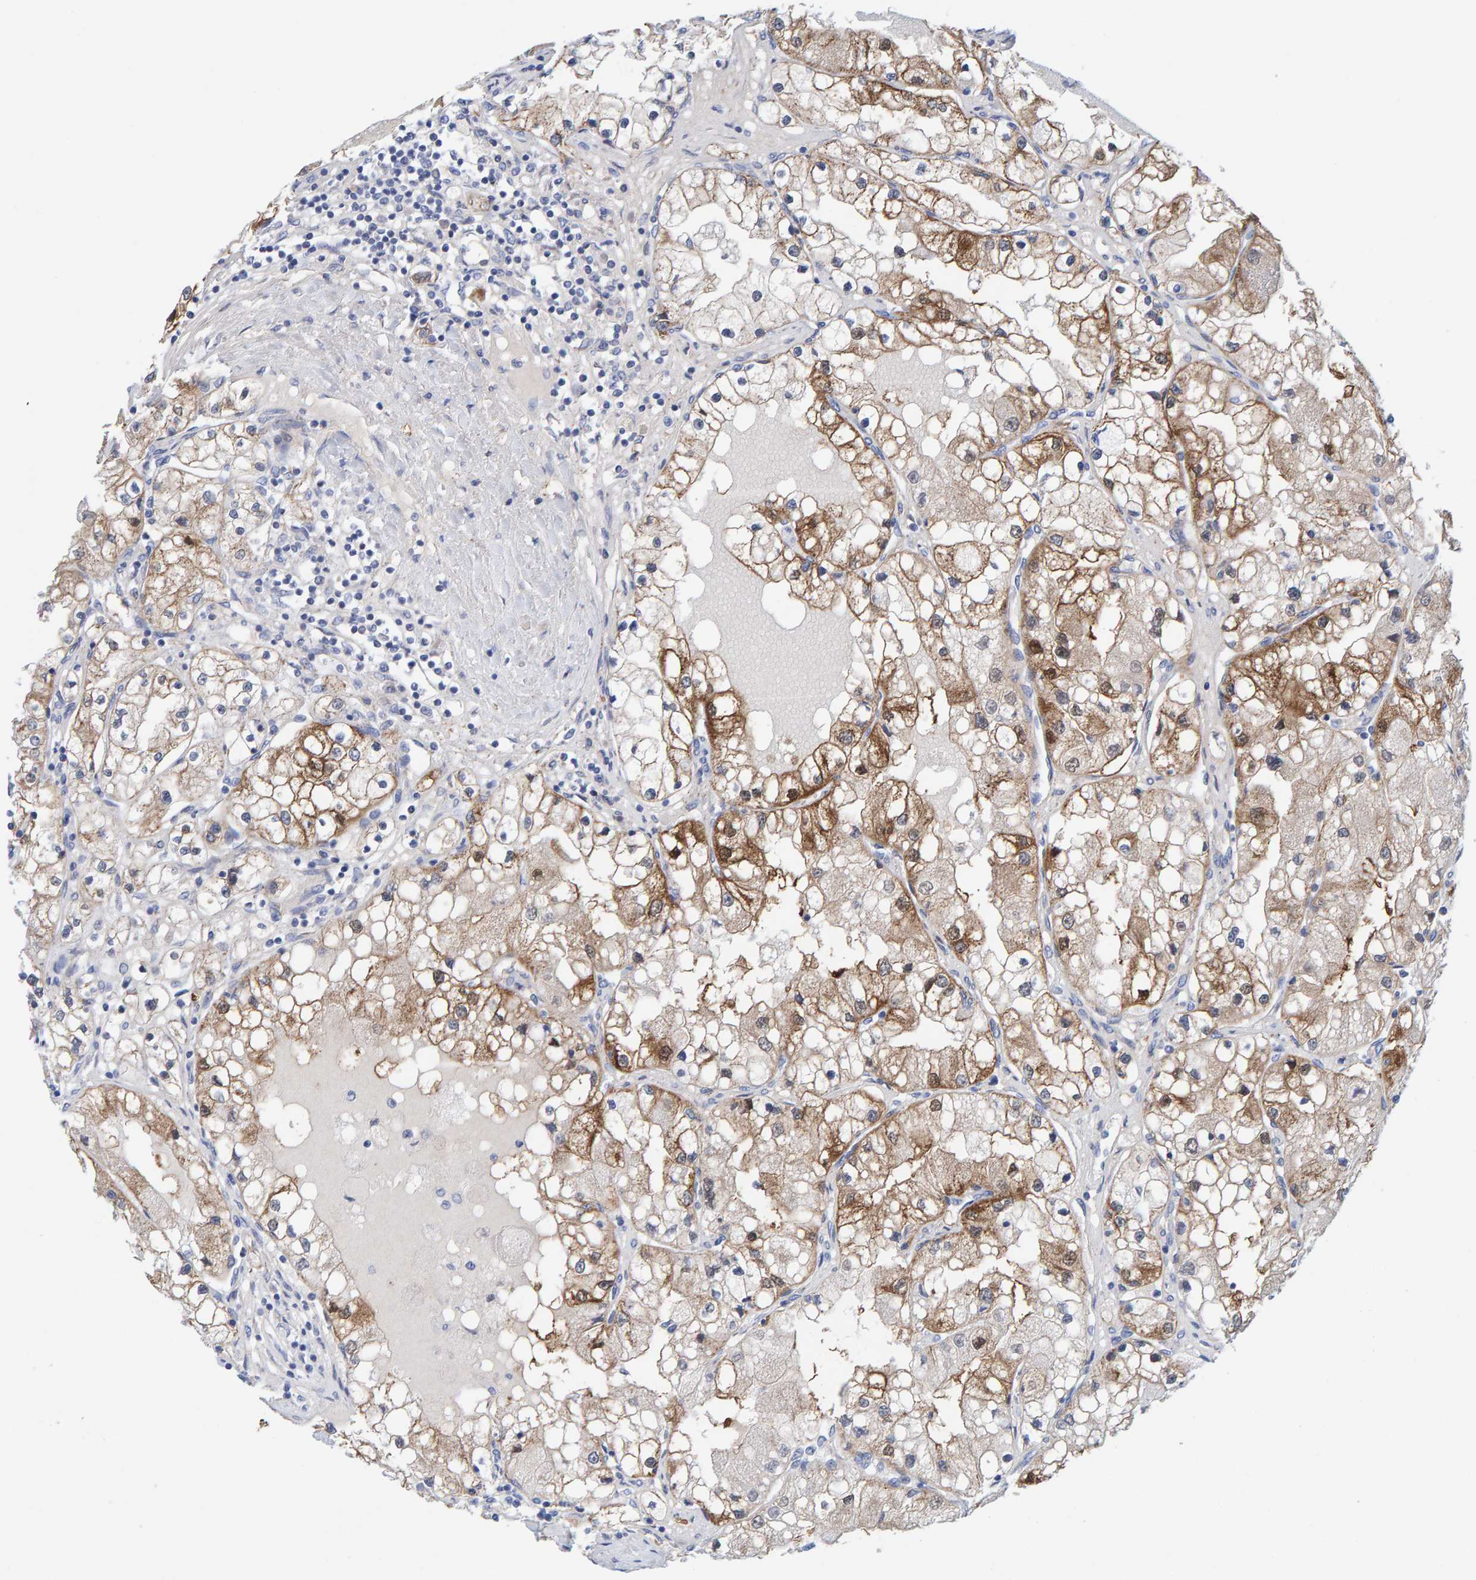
{"staining": {"intensity": "moderate", "quantity": ">75%", "location": "cytoplasmic/membranous"}, "tissue": "renal cancer", "cell_type": "Tumor cells", "image_type": "cancer", "snomed": [{"axis": "morphology", "description": "Adenocarcinoma, NOS"}, {"axis": "topography", "description": "Kidney"}], "caption": "Adenocarcinoma (renal) stained with a protein marker reveals moderate staining in tumor cells.", "gene": "KLHL11", "patient": {"sex": "male", "age": 68}}